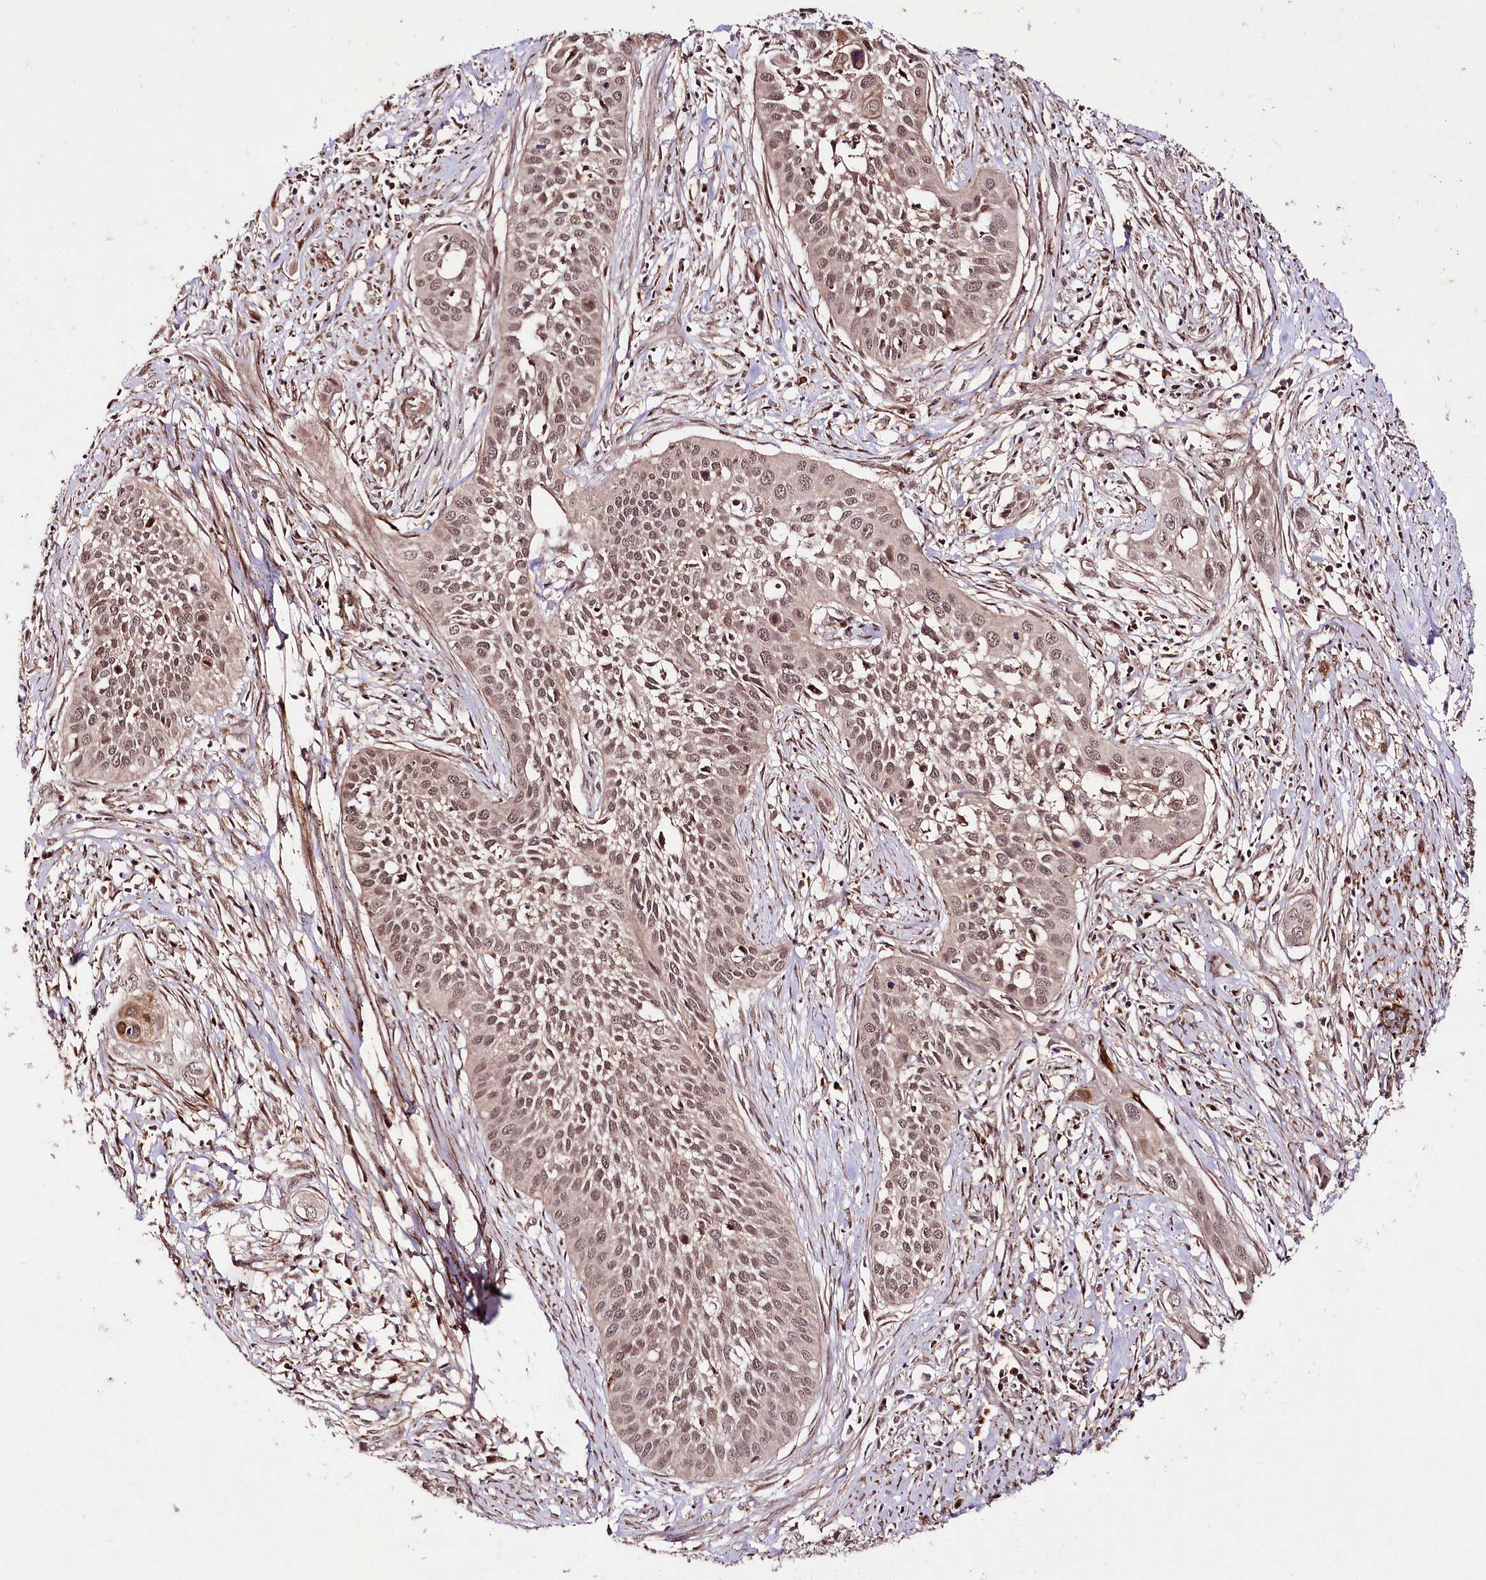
{"staining": {"intensity": "moderate", "quantity": ">75%", "location": "cytoplasmic/membranous,nuclear"}, "tissue": "cervical cancer", "cell_type": "Tumor cells", "image_type": "cancer", "snomed": [{"axis": "morphology", "description": "Squamous cell carcinoma, NOS"}, {"axis": "topography", "description": "Cervix"}], "caption": "Squamous cell carcinoma (cervical) stained with a protein marker shows moderate staining in tumor cells.", "gene": "PHLDB1", "patient": {"sex": "female", "age": 34}}